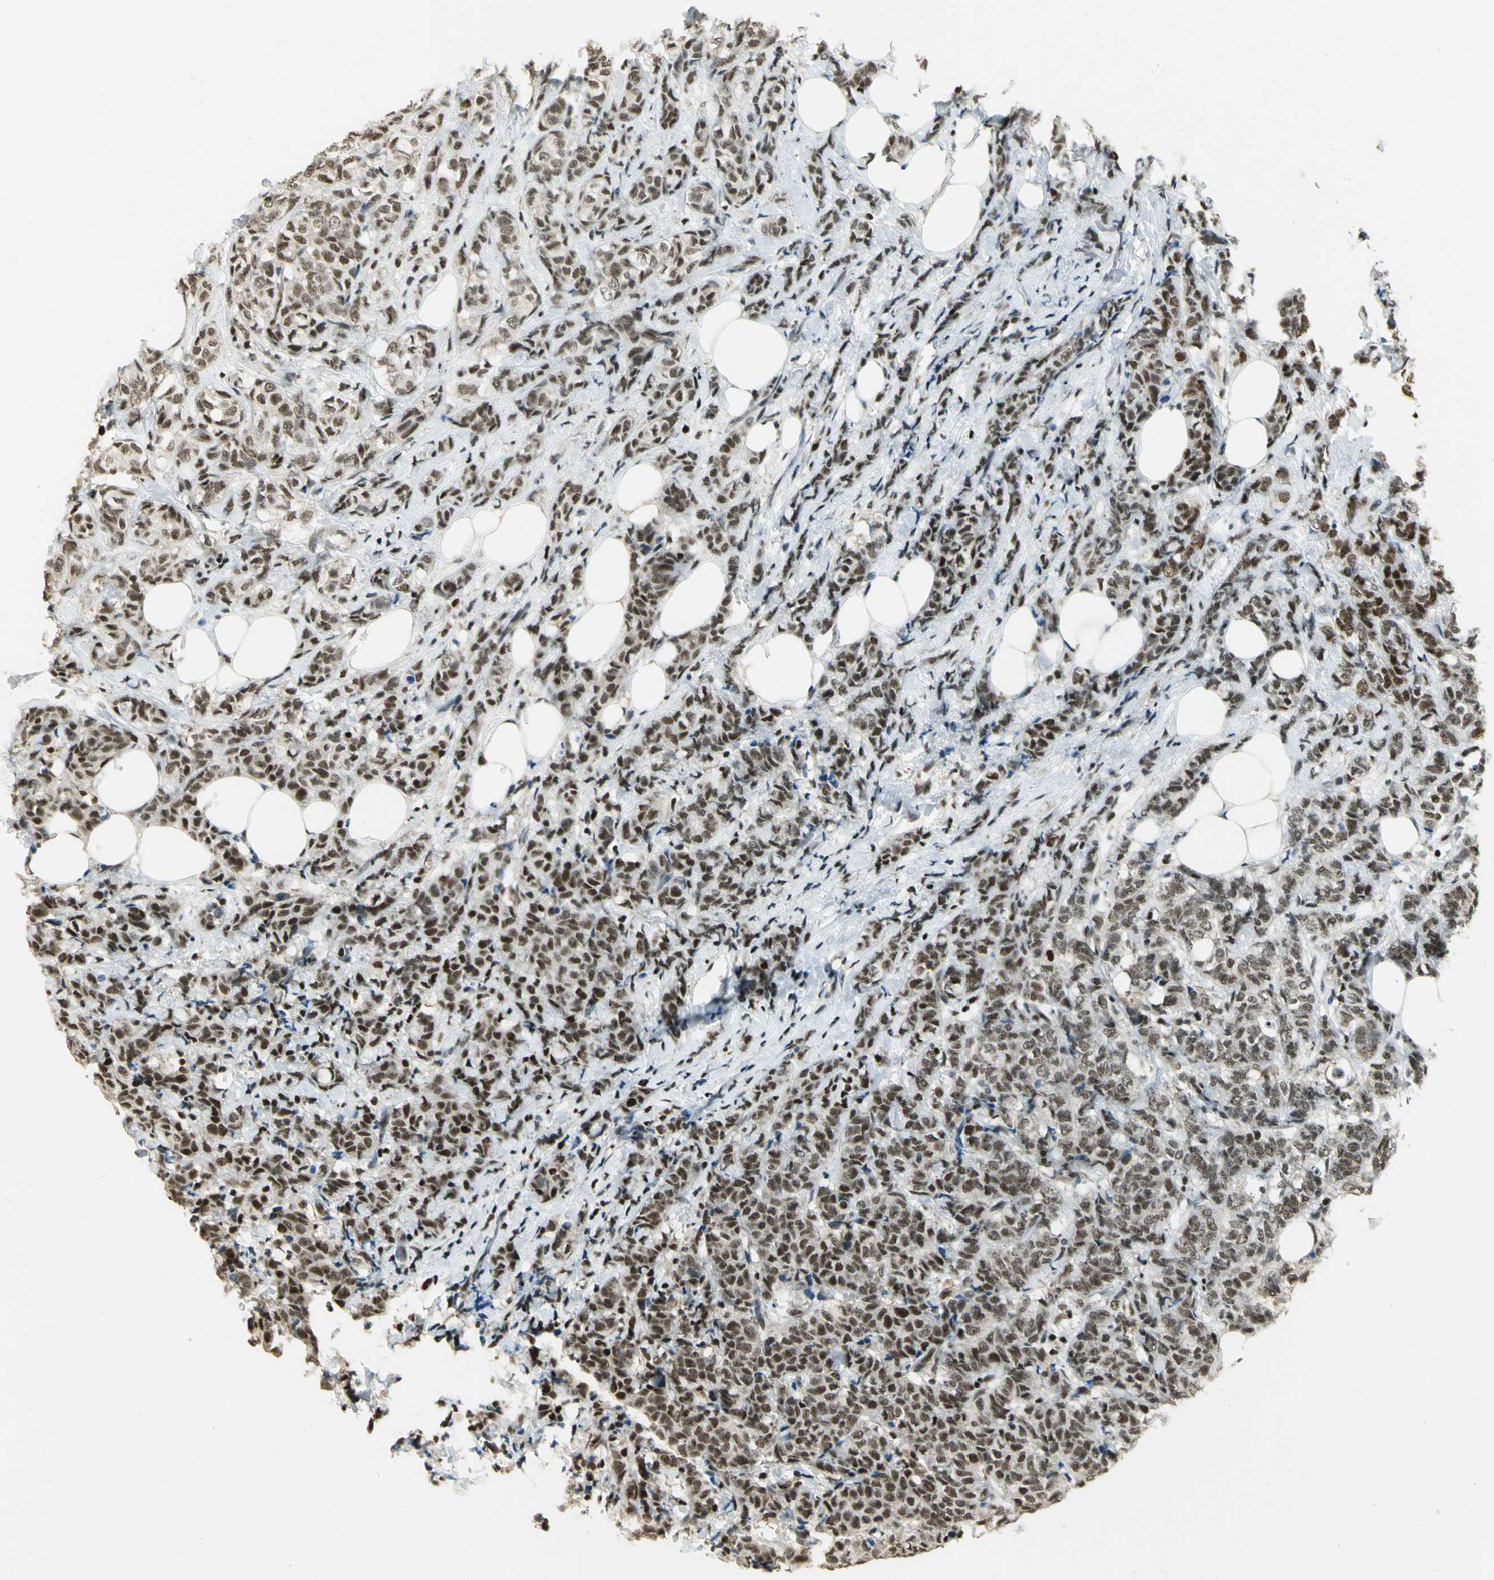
{"staining": {"intensity": "moderate", "quantity": ">75%", "location": "nuclear"}, "tissue": "breast cancer", "cell_type": "Tumor cells", "image_type": "cancer", "snomed": [{"axis": "morphology", "description": "Lobular carcinoma"}, {"axis": "topography", "description": "Breast"}], "caption": "A micrograph showing moderate nuclear positivity in about >75% of tumor cells in lobular carcinoma (breast), as visualized by brown immunohistochemical staining.", "gene": "ELF1", "patient": {"sex": "female", "age": 60}}